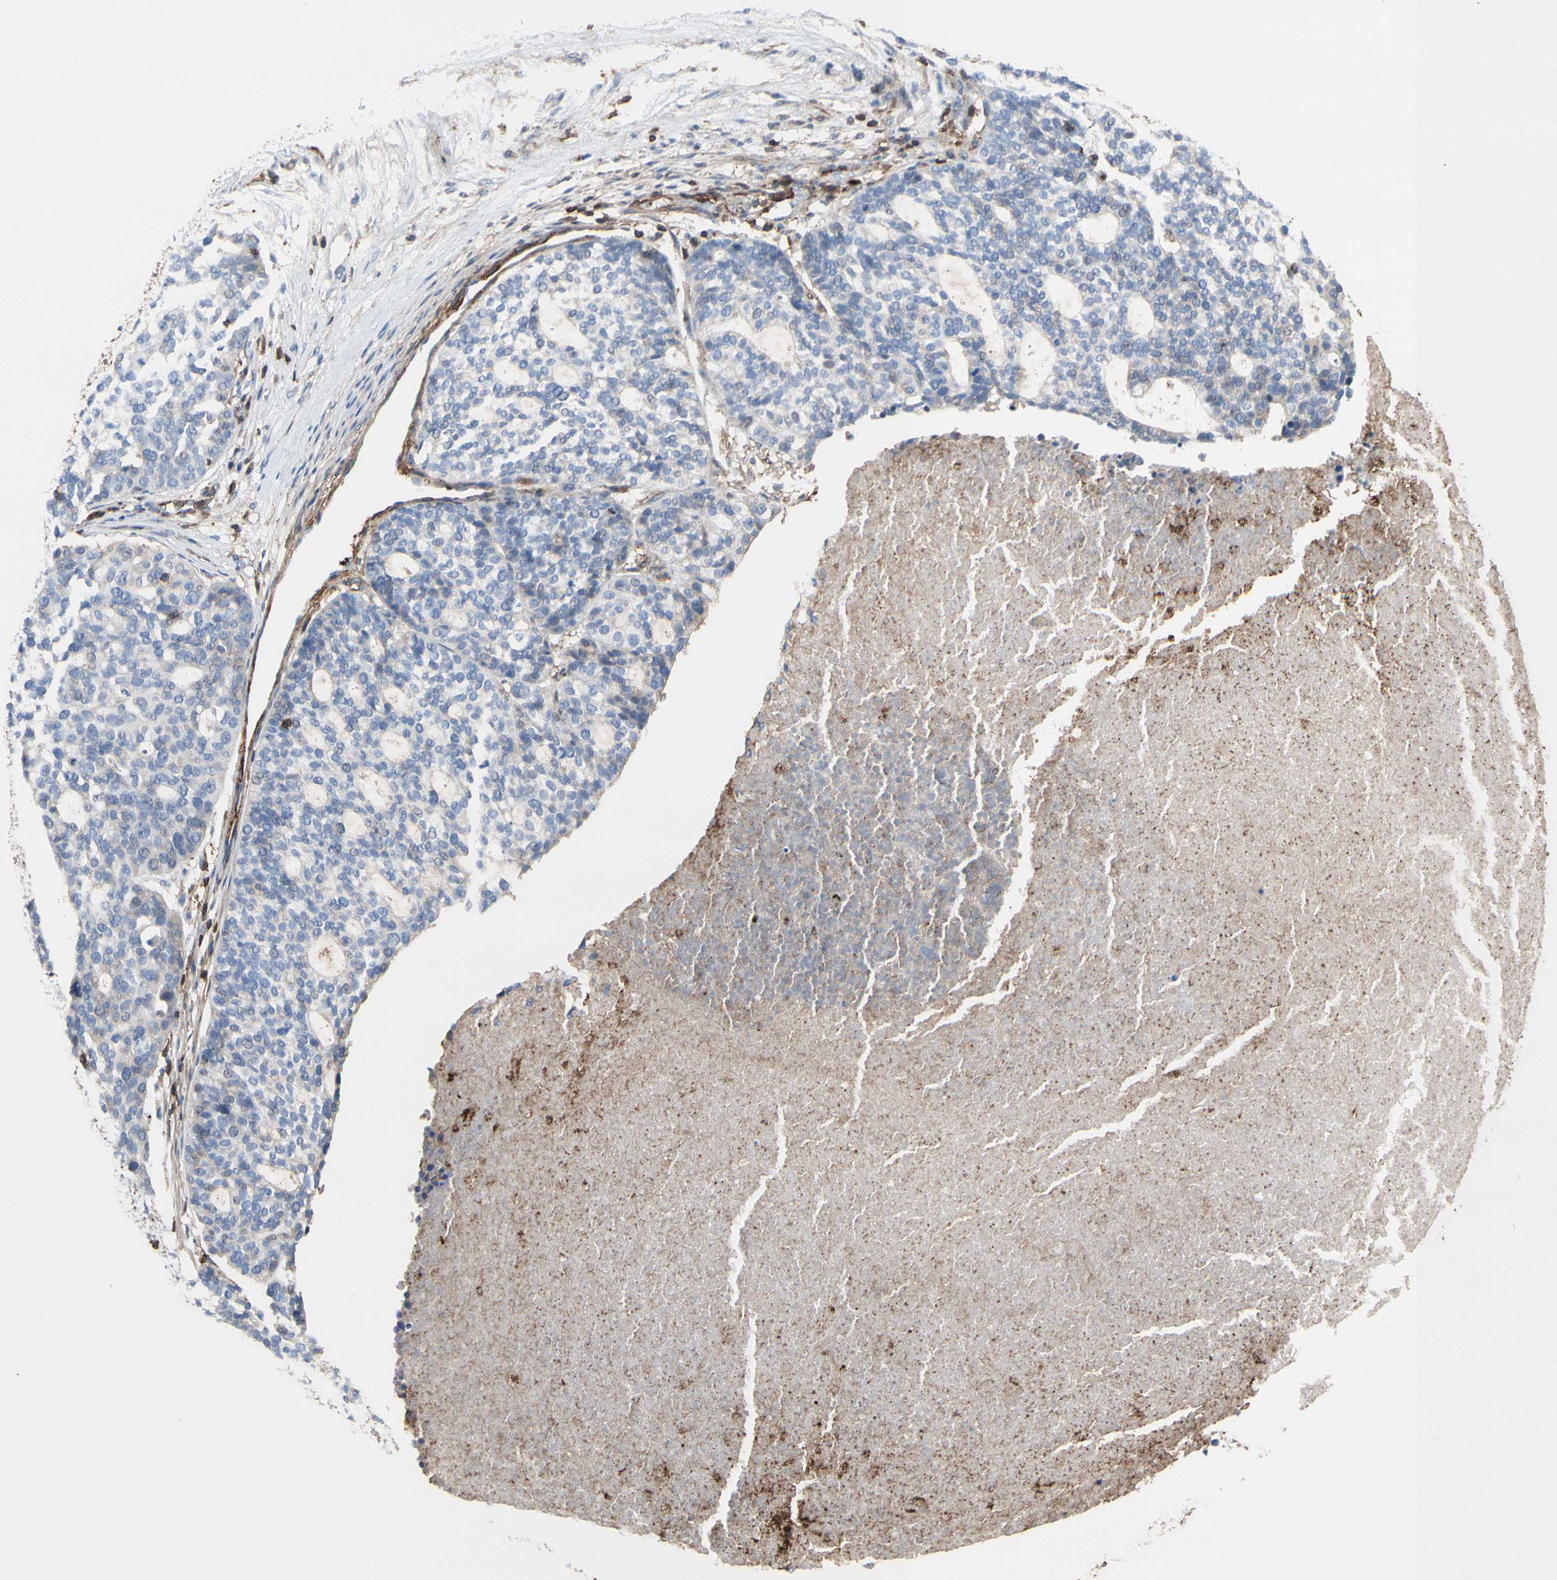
{"staining": {"intensity": "negative", "quantity": "none", "location": "none"}, "tissue": "ovarian cancer", "cell_type": "Tumor cells", "image_type": "cancer", "snomed": [{"axis": "morphology", "description": "Cystadenocarcinoma, serous, NOS"}, {"axis": "topography", "description": "Ovary"}], "caption": "A photomicrograph of human serous cystadenocarcinoma (ovarian) is negative for staining in tumor cells.", "gene": "ANXA6", "patient": {"sex": "female", "age": 59}}